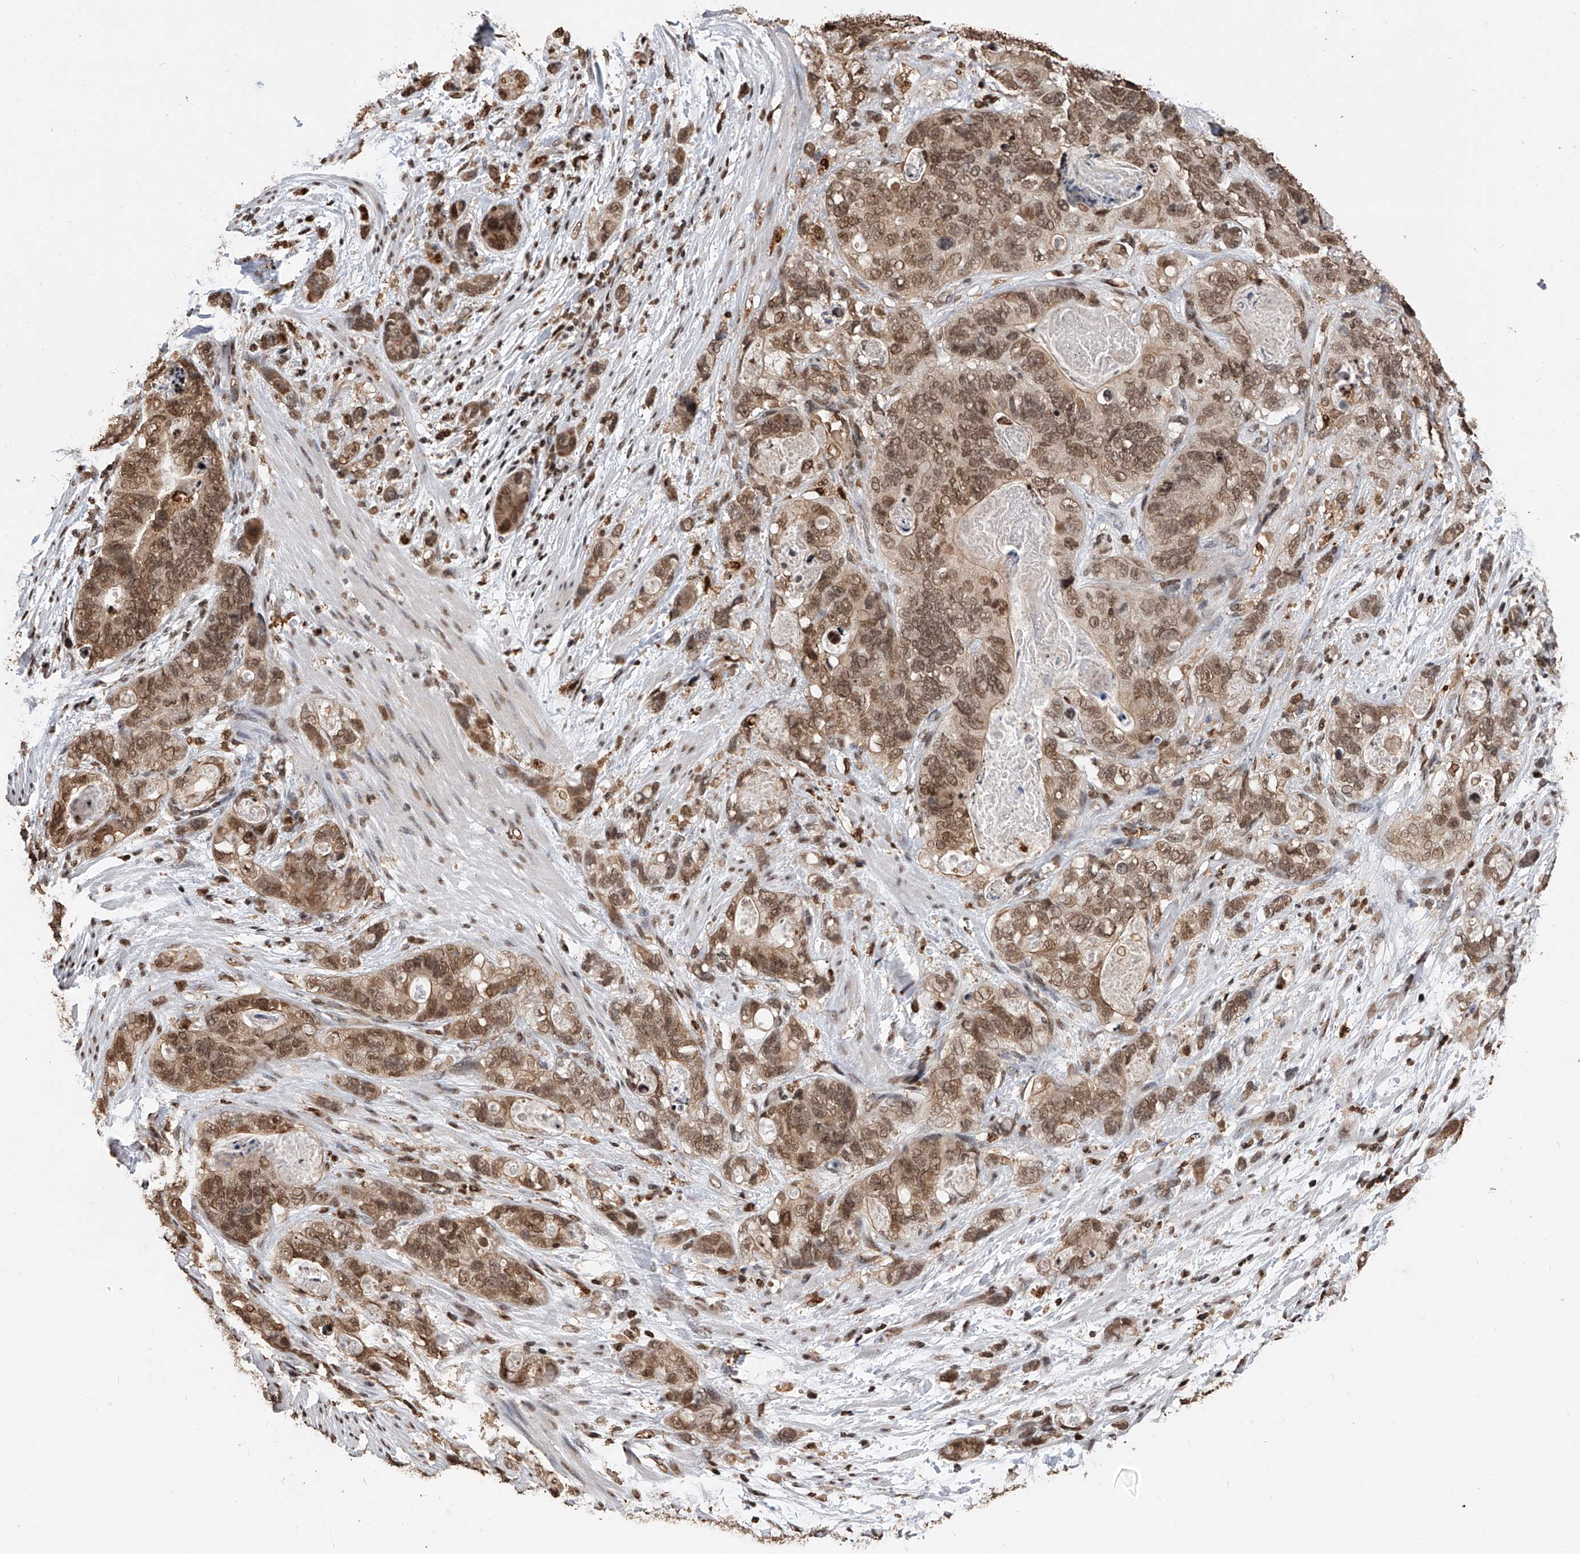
{"staining": {"intensity": "moderate", "quantity": ">75%", "location": "cytoplasmic/membranous,nuclear"}, "tissue": "stomach cancer", "cell_type": "Tumor cells", "image_type": "cancer", "snomed": [{"axis": "morphology", "description": "Normal tissue, NOS"}, {"axis": "morphology", "description": "Adenocarcinoma, NOS"}, {"axis": "topography", "description": "Stomach"}], "caption": "The immunohistochemical stain highlights moderate cytoplasmic/membranous and nuclear positivity in tumor cells of stomach cancer tissue.", "gene": "CFAP410", "patient": {"sex": "female", "age": 89}}